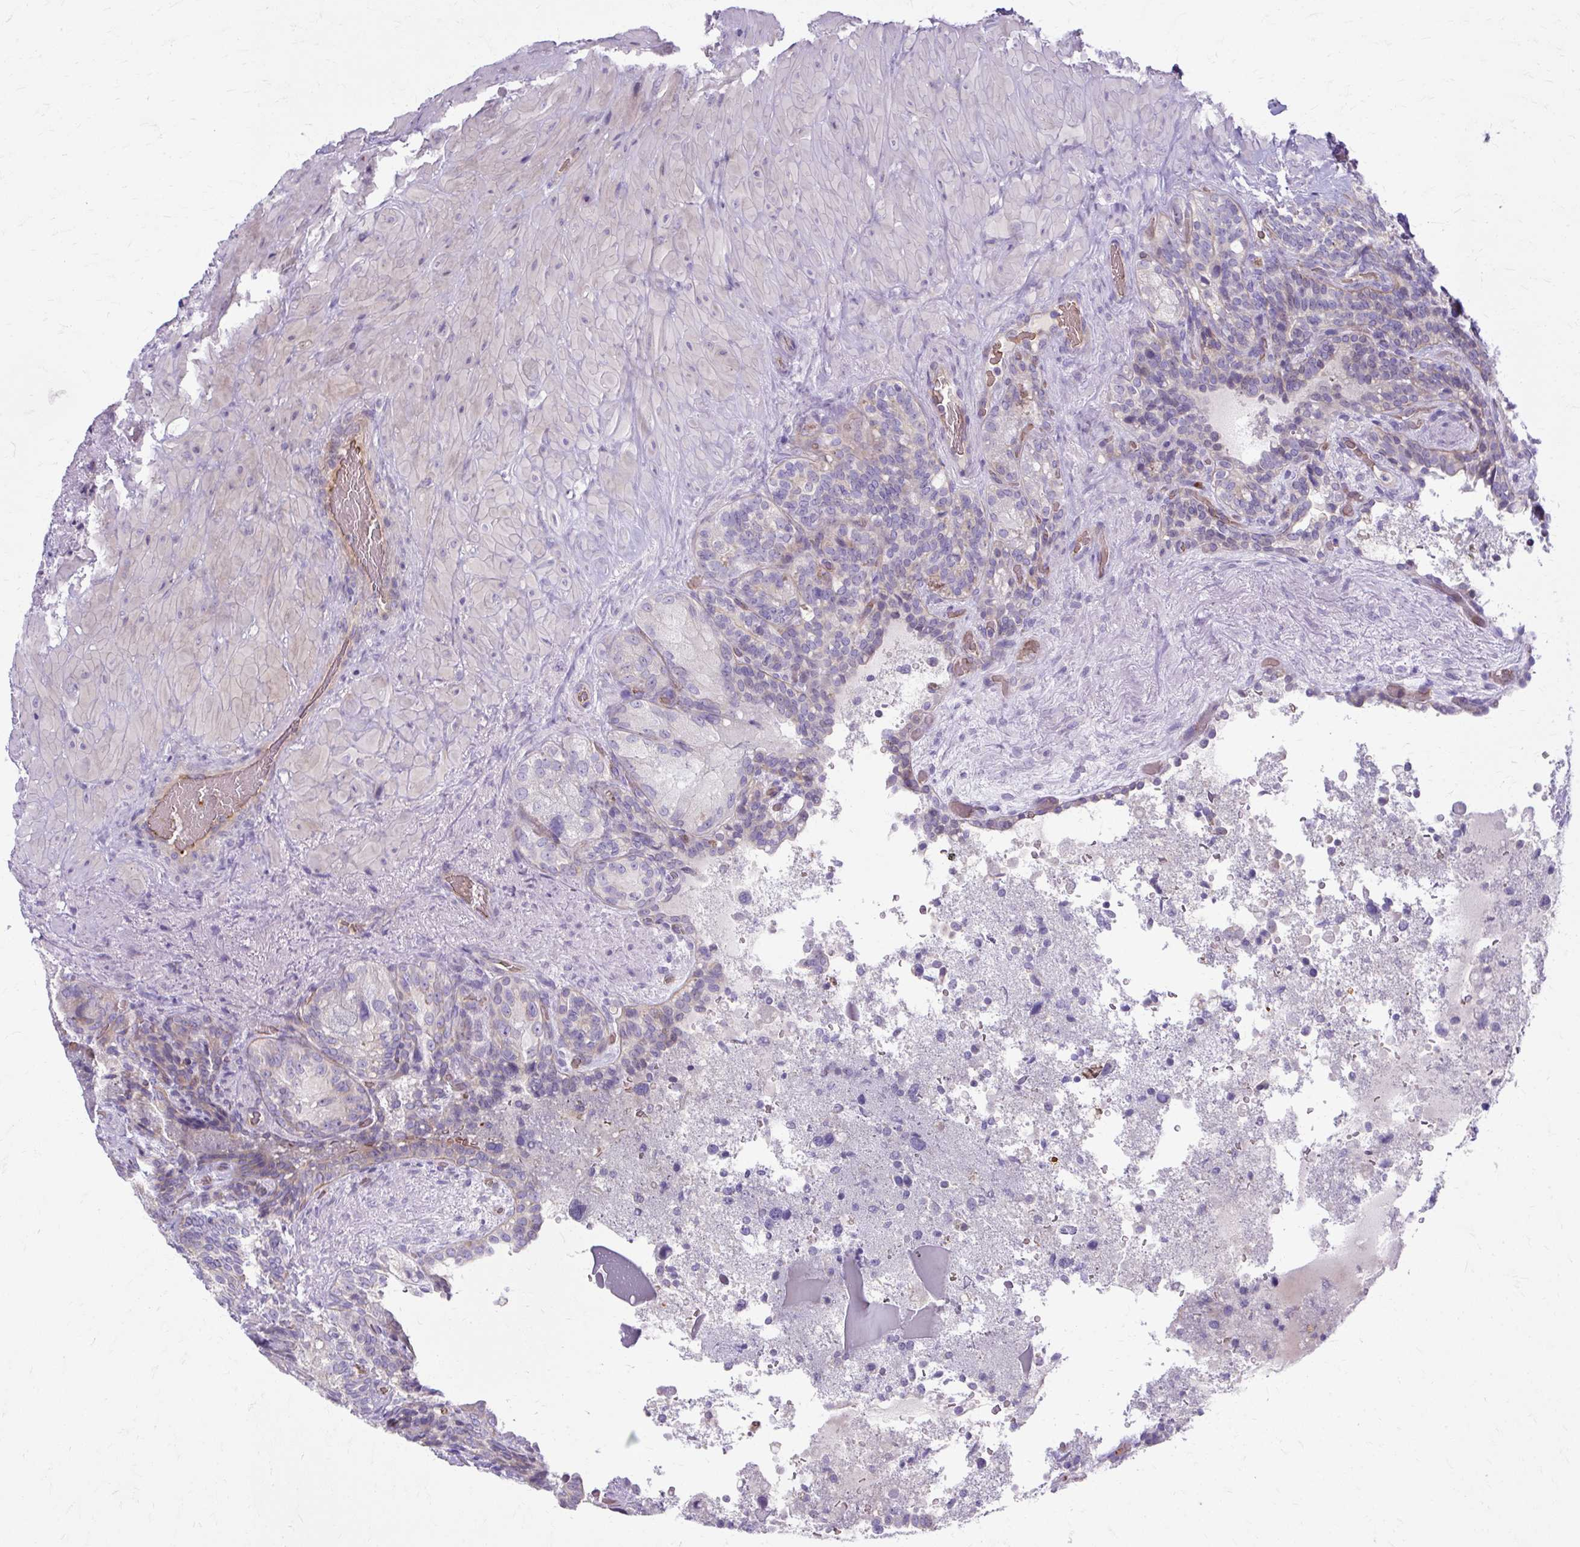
{"staining": {"intensity": "negative", "quantity": "none", "location": "none"}, "tissue": "seminal vesicle", "cell_type": "Glandular cells", "image_type": "normal", "snomed": [{"axis": "morphology", "description": "Normal tissue, NOS"}, {"axis": "topography", "description": "Seminal veicle"}], "caption": "This photomicrograph is of normal seminal vesicle stained with immunohistochemistry to label a protein in brown with the nuclei are counter-stained blue. There is no expression in glandular cells. Nuclei are stained in blue.", "gene": "USHBP1", "patient": {"sex": "male", "age": 69}}